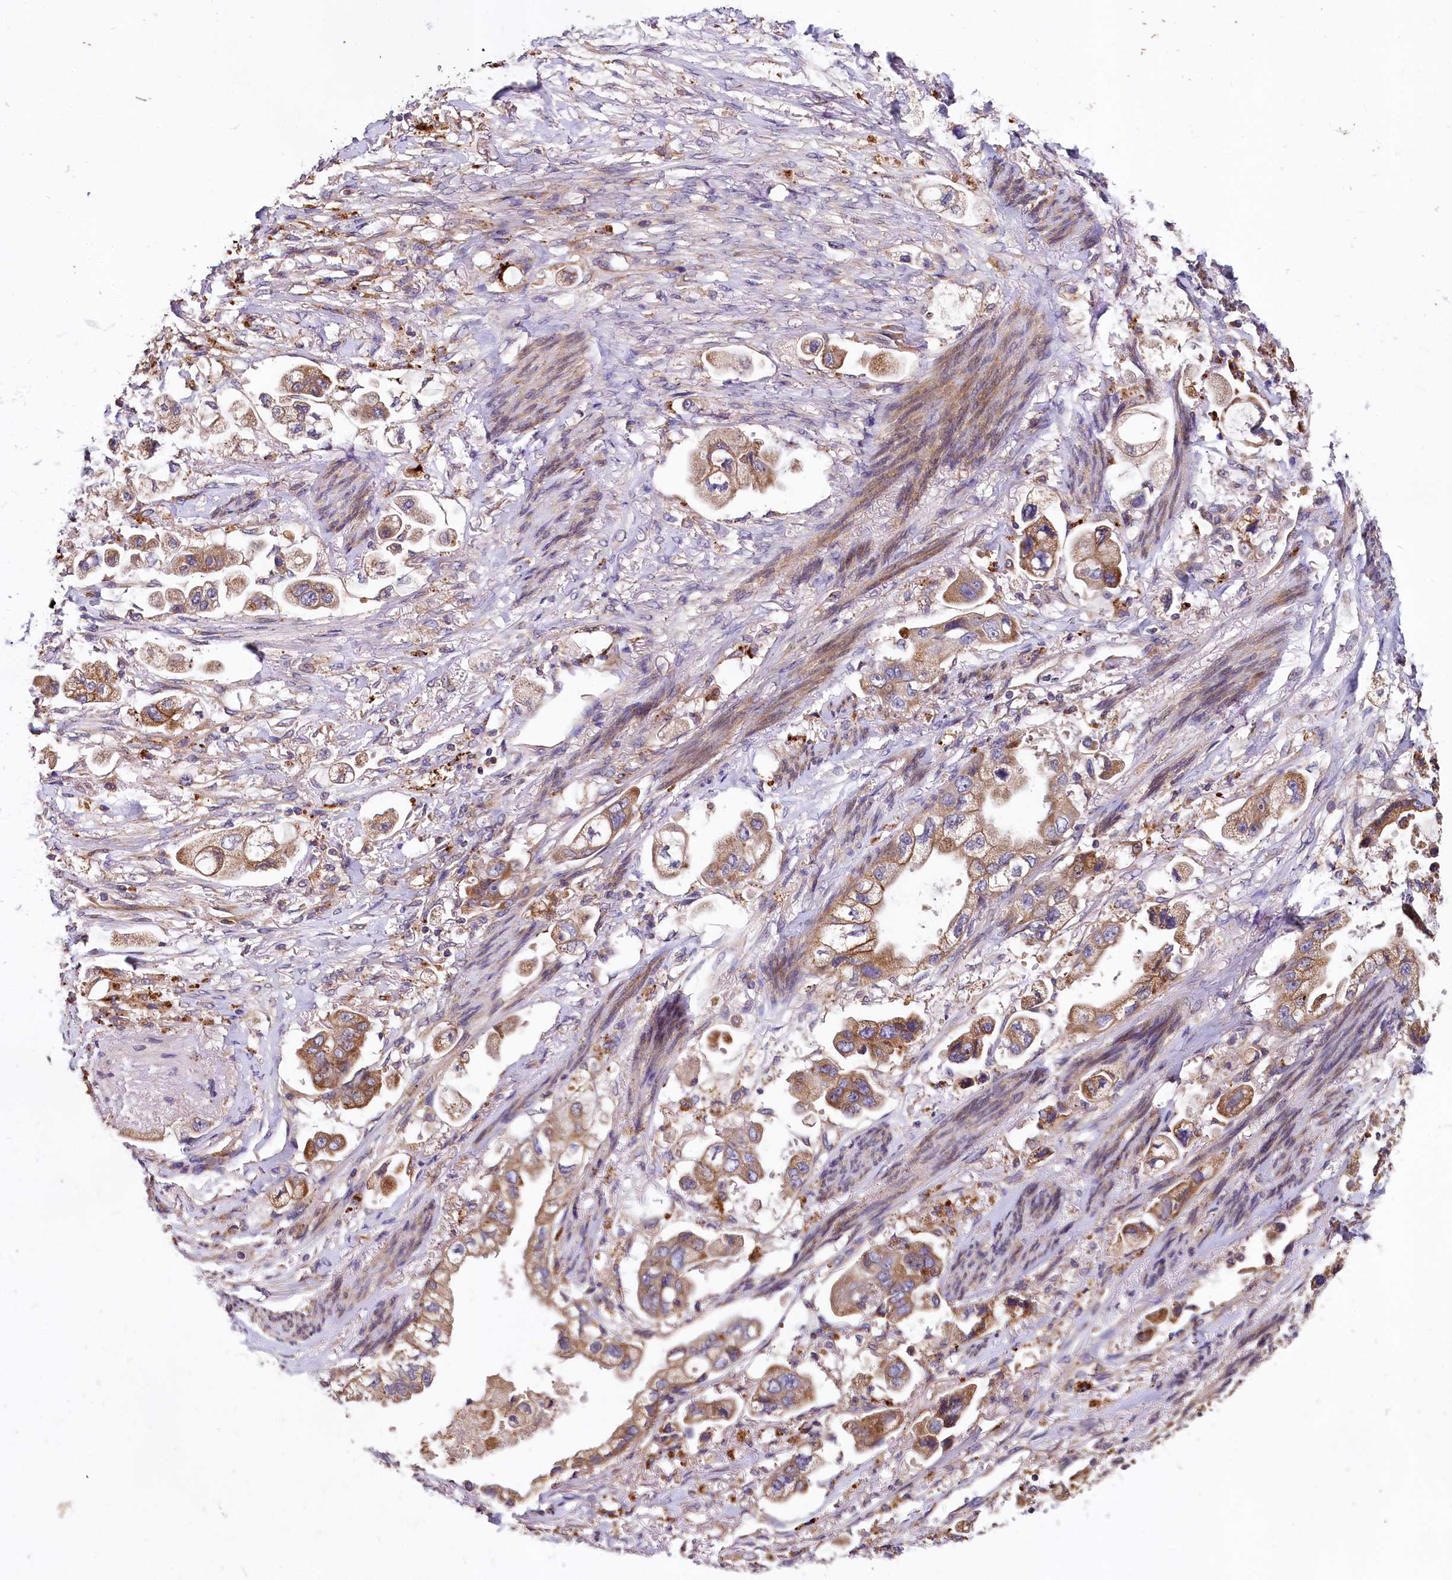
{"staining": {"intensity": "moderate", "quantity": ">75%", "location": "cytoplasmic/membranous"}, "tissue": "stomach cancer", "cell_type": "Tumor cells", "image_type": "cancer", "snomed": [{"axis": "morphology", "description": "Adenocarcinoma, NOS"}, {"axis": "topography", "description": "Stomach"}], "caption": "This image demonstrates adenocarcinoma (stomach) stained with immunohistochemistry (IHC) to label a protein in brown. The cytoplasmic/membranous of tumor cells show moderate positivity for the protein. Nuclei are counter-stained blue.", "gene": "SPRYD3", "patient": {"sex": "male", "age": 62}}